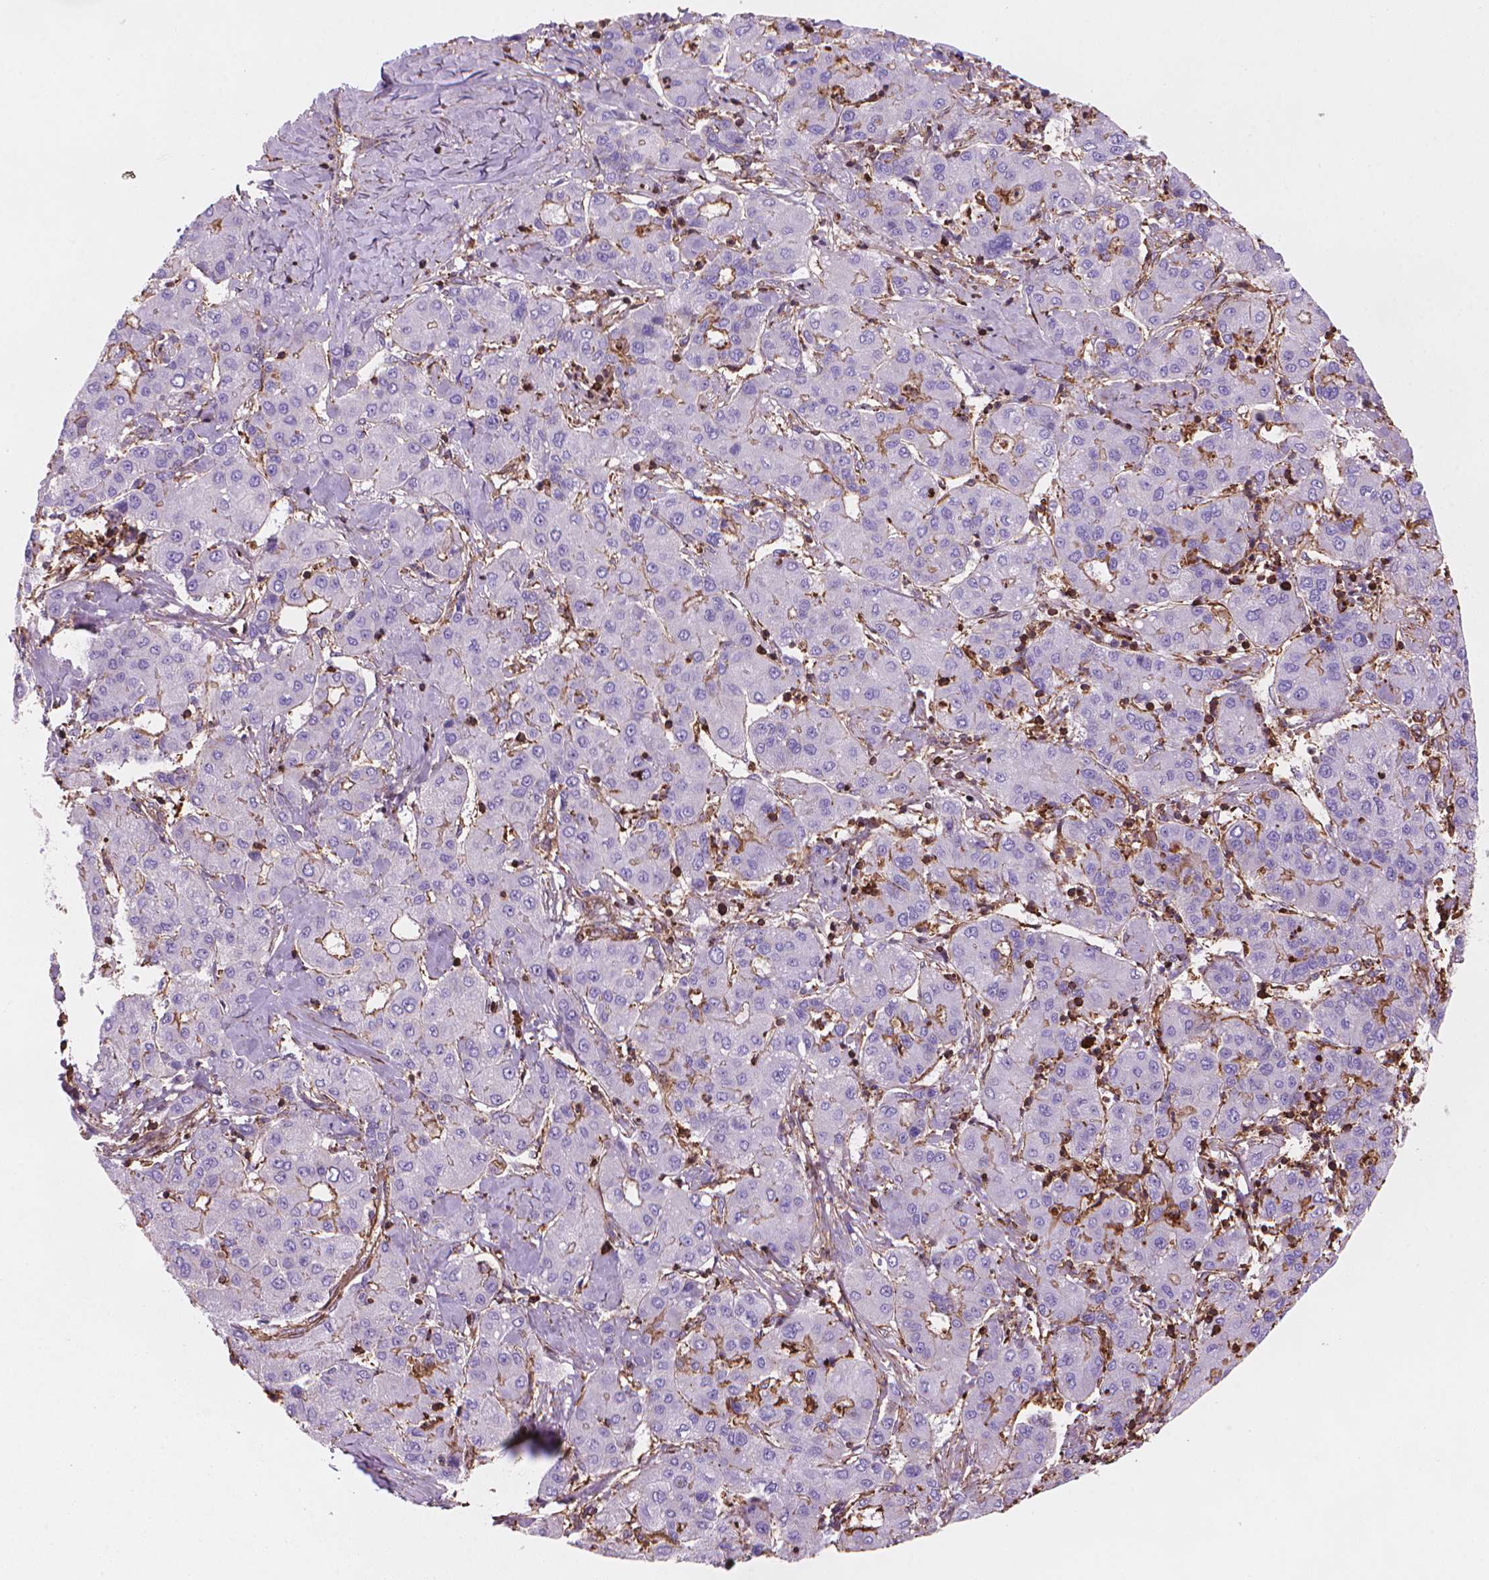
{"staining": {"intensity": "weak", "quantity": "<25%", "location": "cytoplasmic/membranous"}, "tissue": "liver cancer", "cell_type": "Tumor cells", "image_type": "cancer", "snomed": [{"axis": "morphology", "description": "Carcinoma, Hepatocellular, NOS"}, {"axis": "topography", "description": "Liver"}], "caption": "Human liver cancer (hepatocellular carcinoma) stained for a protein using immunohistochemistry reveals no expression in tumor cells.", "gene": "PATJ", "patient": {"sex": "male", "age": 65}}